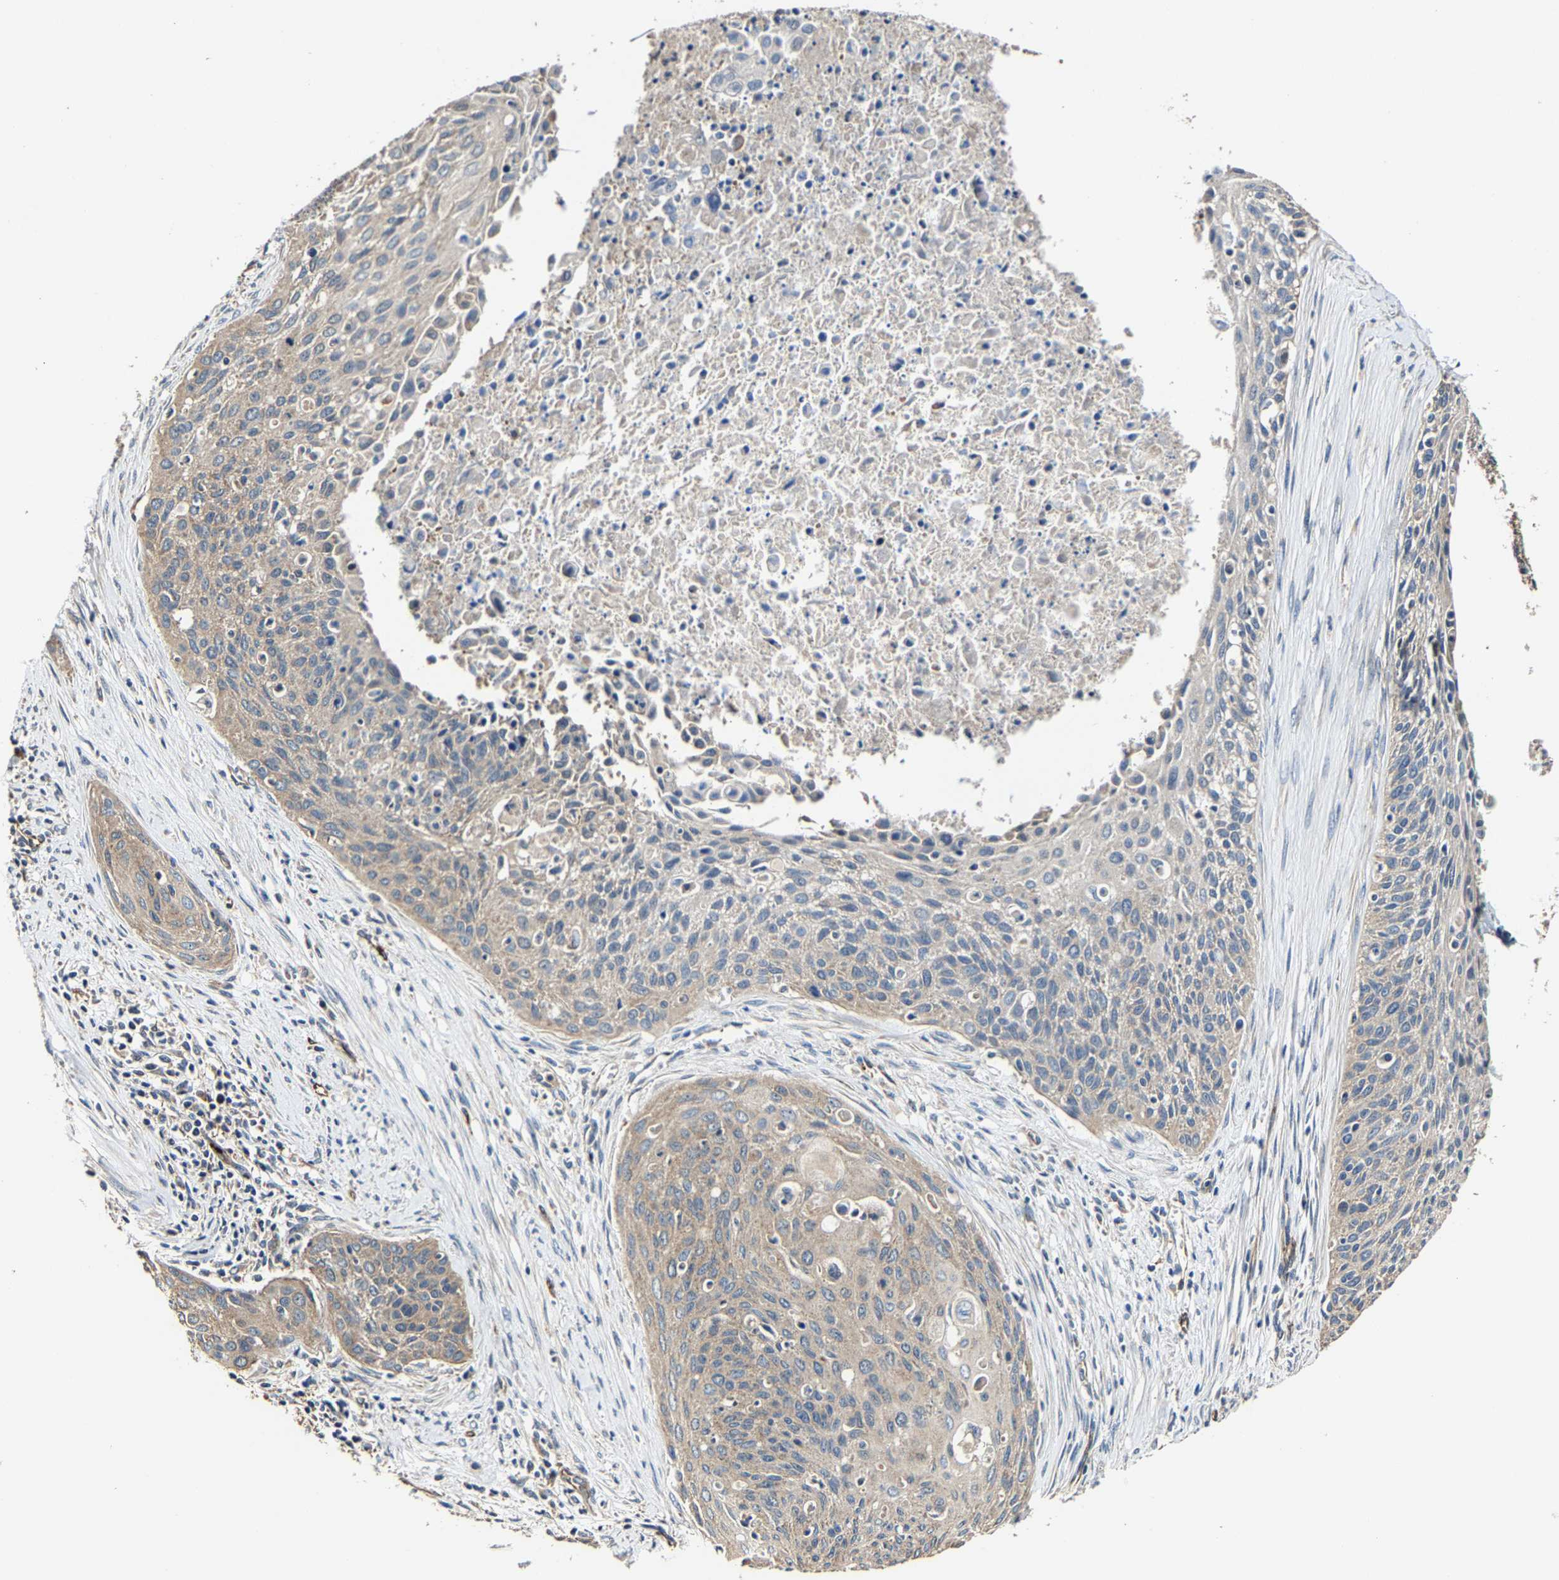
{"staining": {"intensity": "weak", "quantity": "25%-75%", "location": "cytoplasmic/membranous"}, "tissue": "cervical cancer", "cell_type": "Tumor cells", "image_type": "cancer", "snomed": [{"axis": "morphology", "description": "Squamous cell carcinoma, NOS"}, {"axis": "topography", "description": "Cervix"}], "caption": "Squamous cell carcinoma (cervical) was stained to show a protein in brown. There is low levels of weak cytoplasmic/membranous staining in about 25%-75% of tumor cells. Using DAB (3,3'-diaminobenzidine) (brown) and hematoxylin (blue) stains, captured at high magnification using brightfield microscopy.", "gene": "GFRA3", "patient": {"sex": "female", "age": 55}}